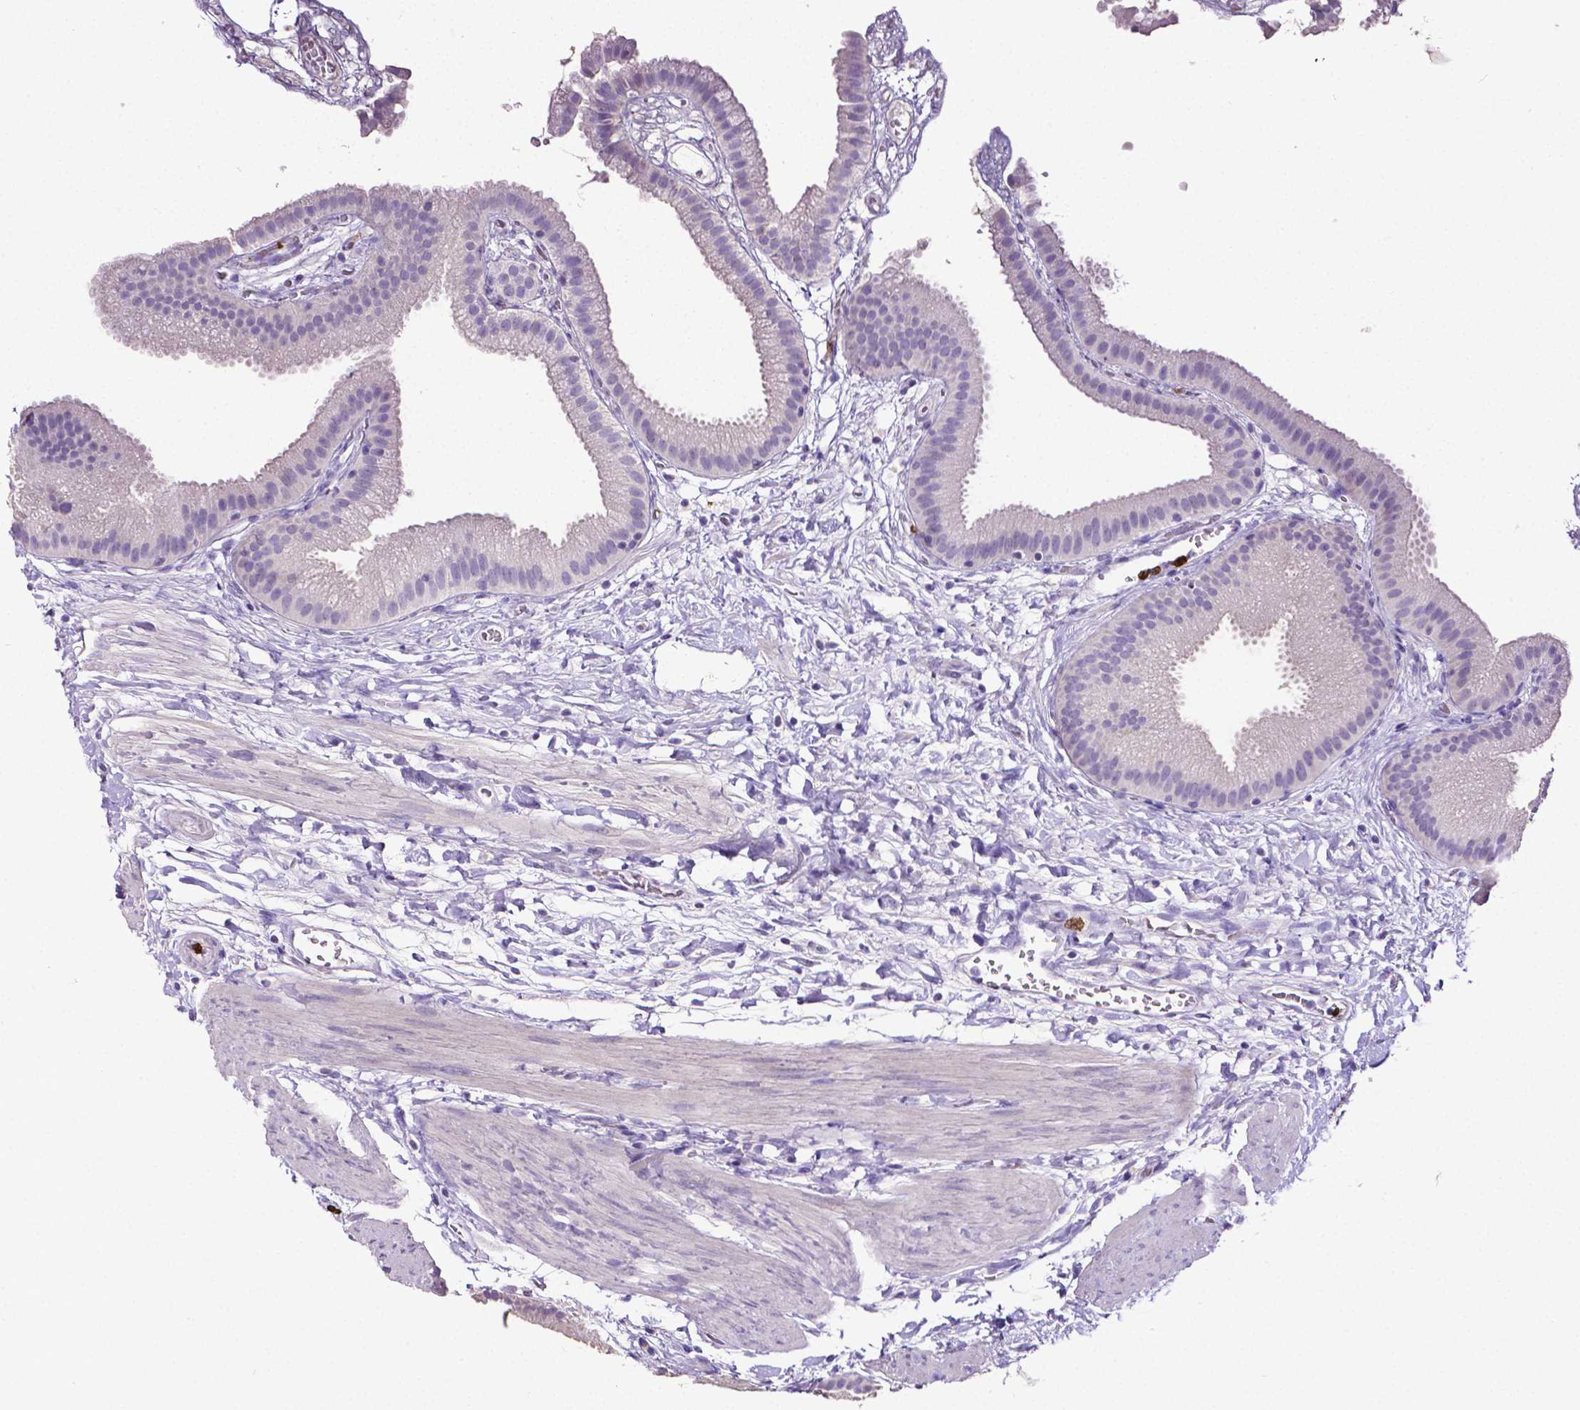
{"staining": {"intensity": "negative", "quantity": "none", "location": "none"}, "tissue": "gallbladder", "cell_type": "Glandular cells", "image_type": "normal", "snomed": [{"axis": "morphology", "description": "Normal tissue, NOS"}, {"axis": "topography", "description": "Gallbladder"}], "caption": "Immunohistochemical staining of unremarkable human gallbladder displays no significant expression in glandular cells. (DAB (3,3'-diaminobenzidine) IHC visualized using brightfield microscopy, high magnification).", "gene": "MMP9", "patient": {"sex": "female", "age": 63}}